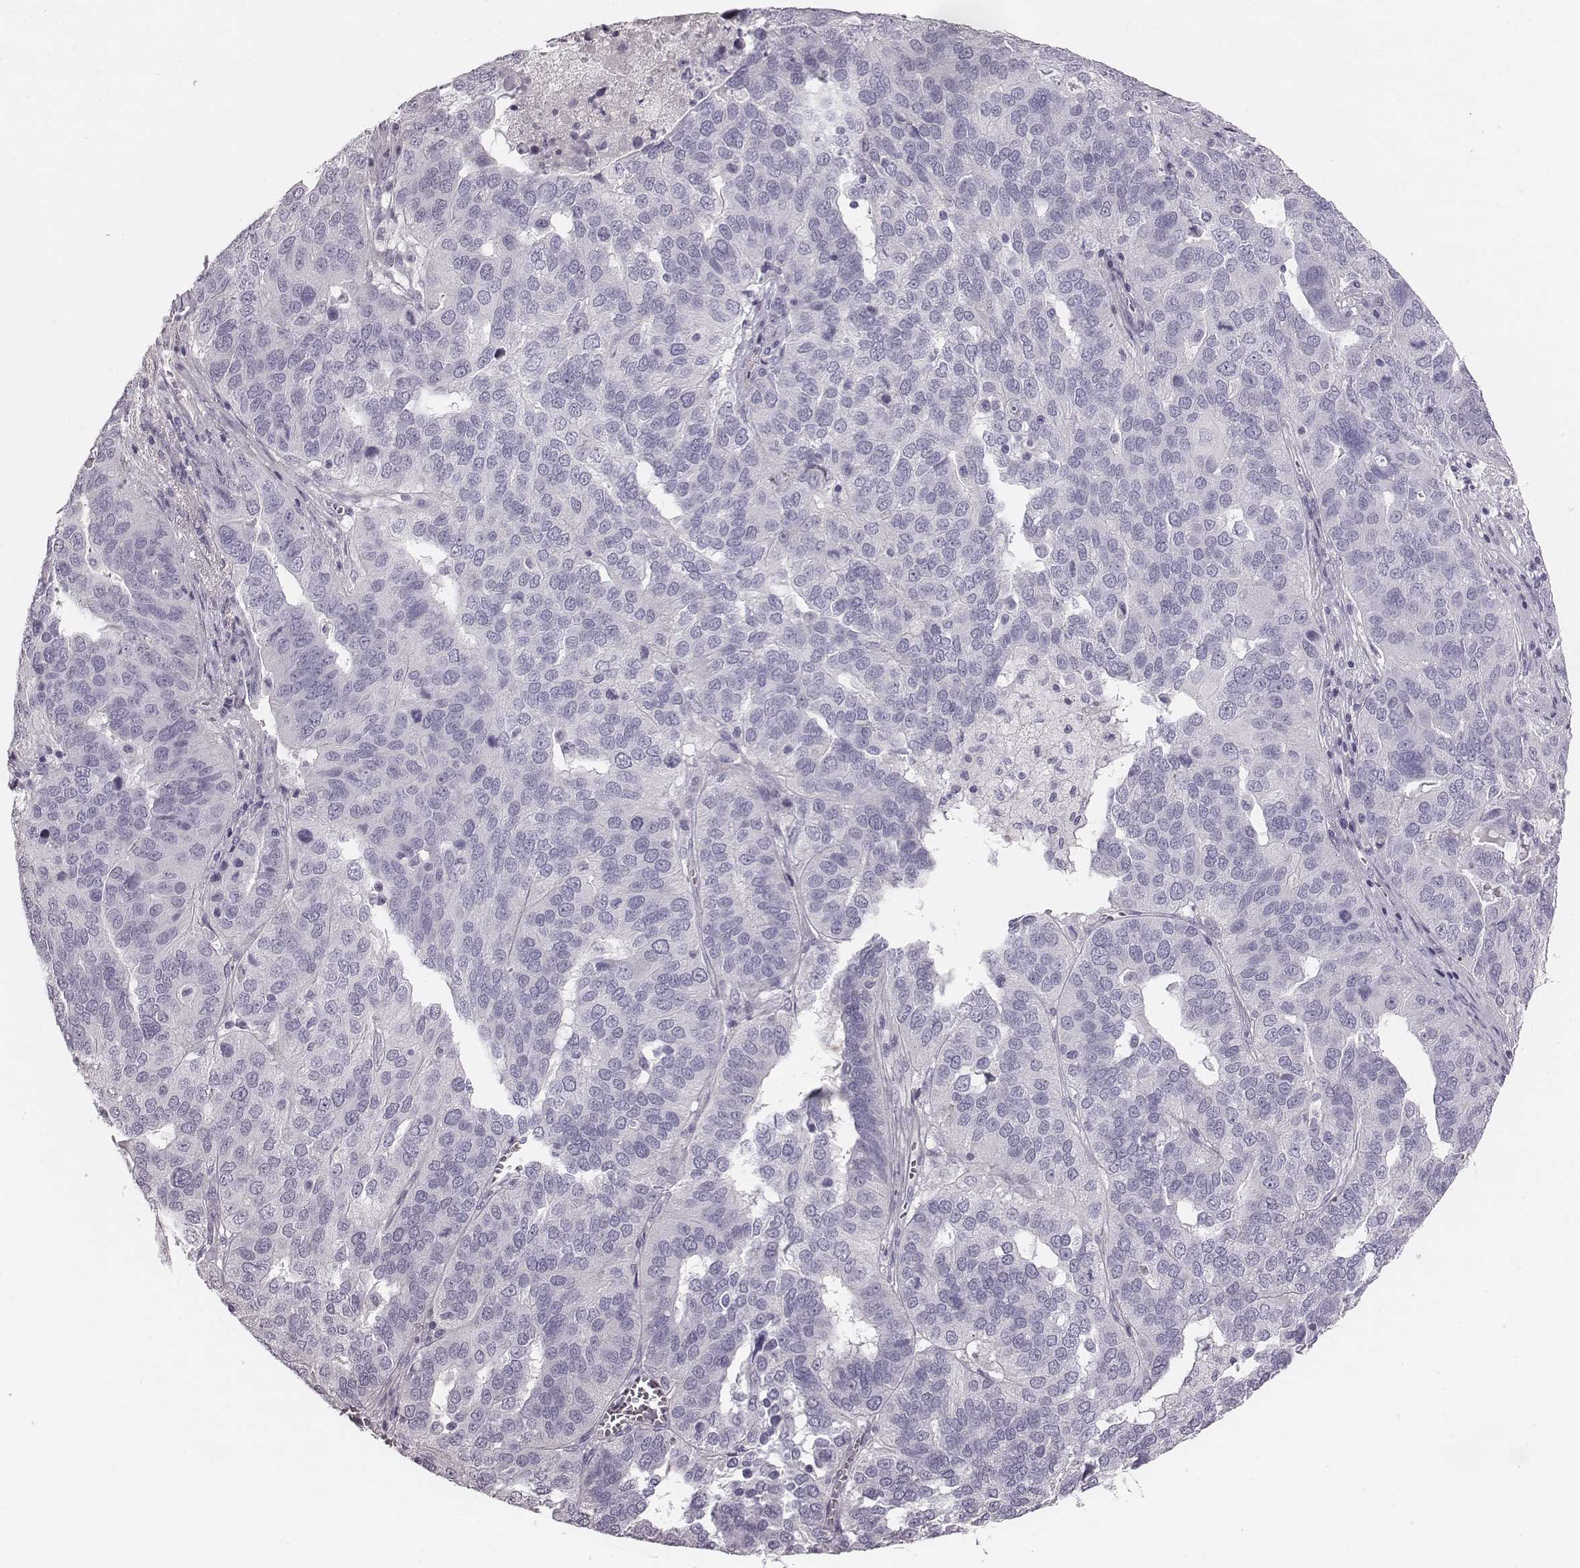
{"staining": {"intensity": "negative", "quantity": "none", "location": "none"}, "tissue": "ovarian cancer", "cell_type": "Tumor cells", "image_type": "cancer", "snomed": [{"axis": "morphology", "description": "Carcinoma, endometroid"}, {"axis": "topography", "description": "Soft tissue"}, {"axis": "topography", "description": "Ovary"}], "caption": "Immunohistochemistry micrograph of ovarian cancer stained for a protein (brown), which shows no staining in tumor cells.", "gene": "CRISP1", "patient": {"sex": "female", "age": 52}}